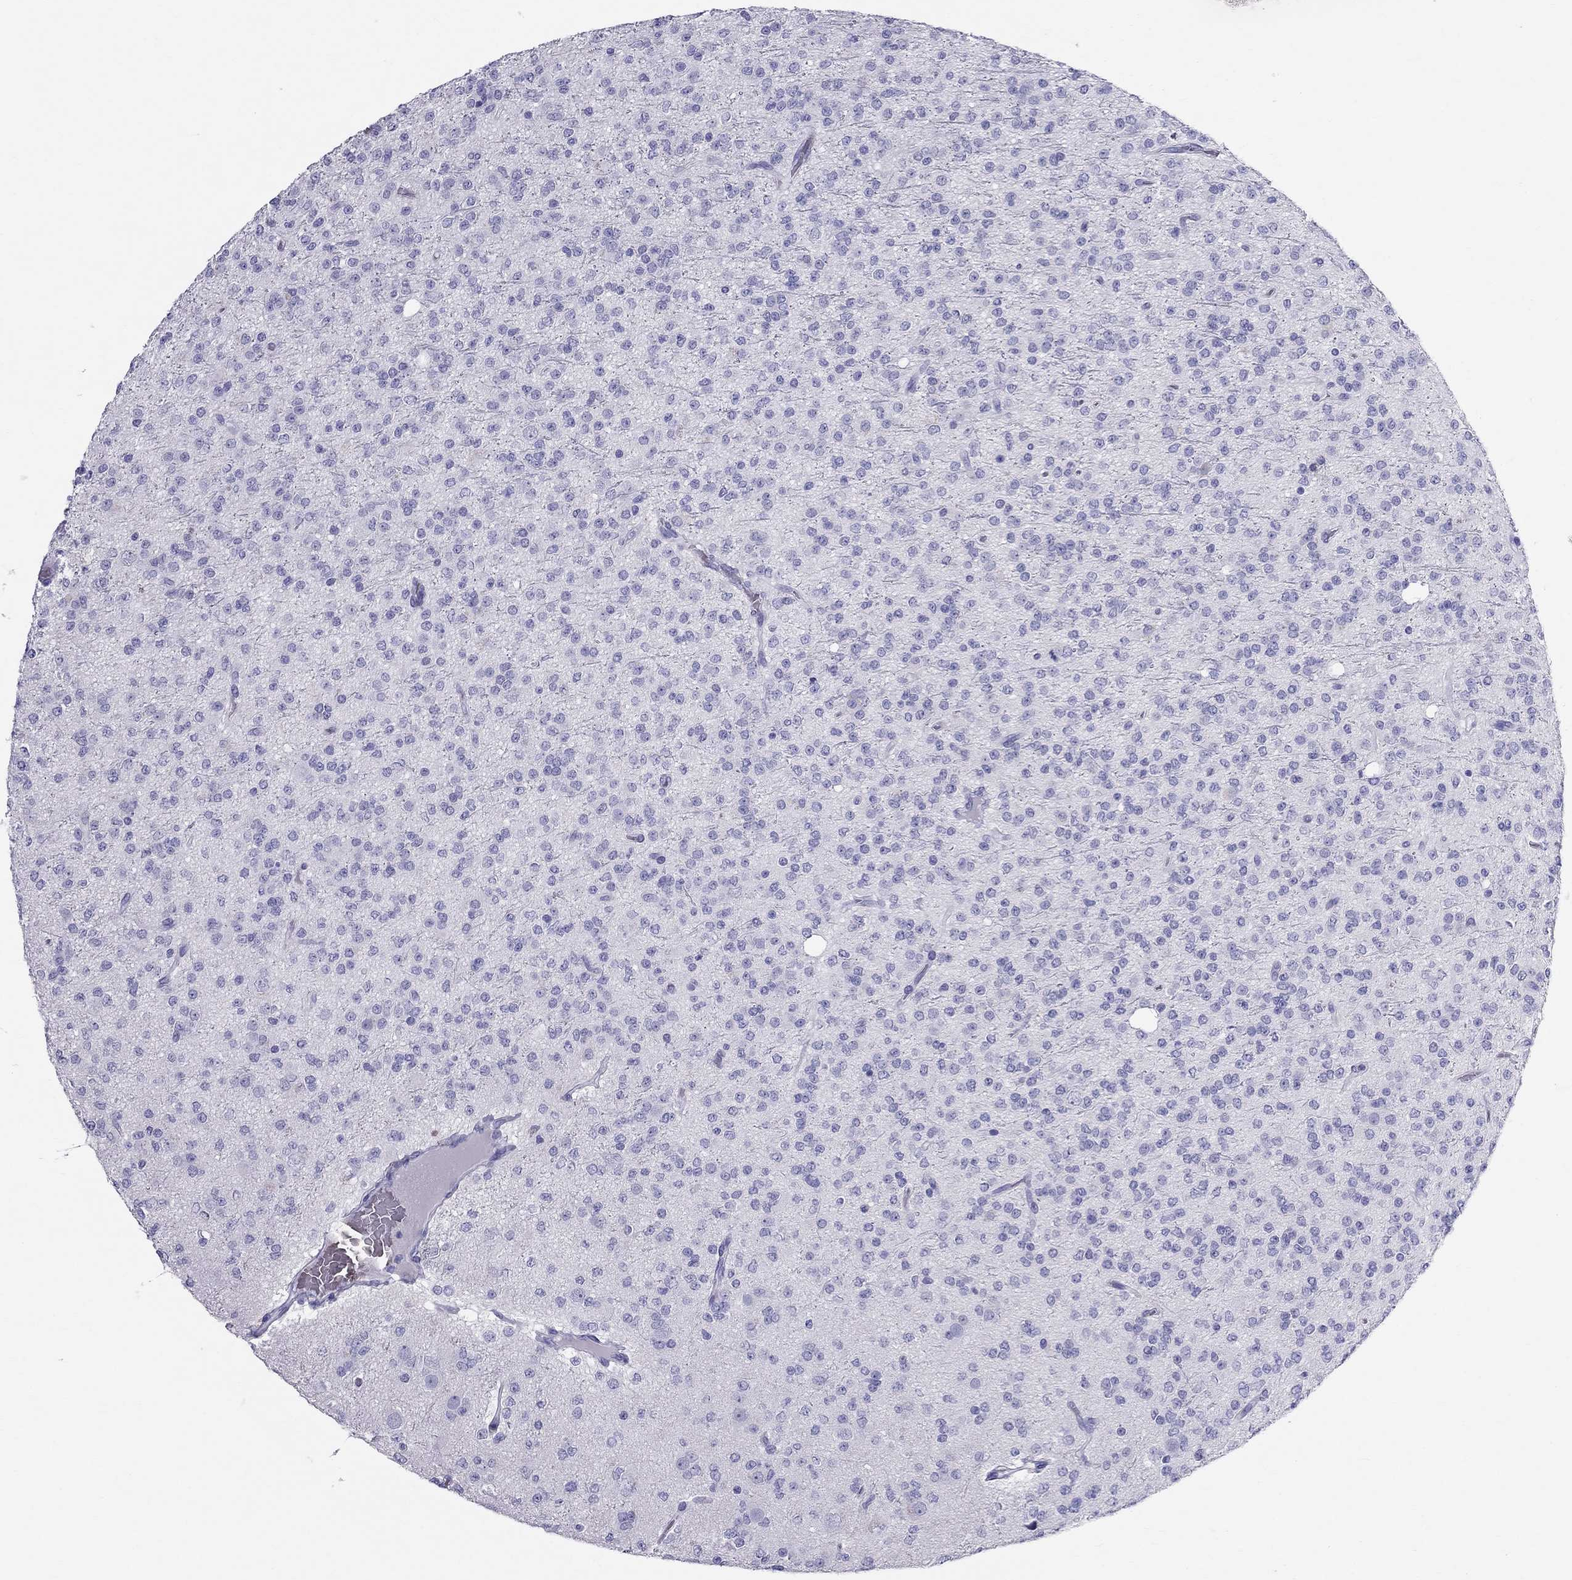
{"staining": {"intensity": "negative", "quantity": "none", "location": "none"}, "tissue": "glioma", "cell_type": "Tumor cells", "image_type": "cancer", "snomed": [{"axis": "morphology", "description": "Glioma, malignant, Low grade"}, {"axis": "topography", "description": "Brain"}], "caption": "Immunohistochemical staining of low-grade glioma (malignant) demonstrates no significant staining in tumor cells. (Immunohistochemistry, brightfield microscopy, high magnification).", "gene": "DNAAF6", "patient": {"sex": "male", "age": 27}}